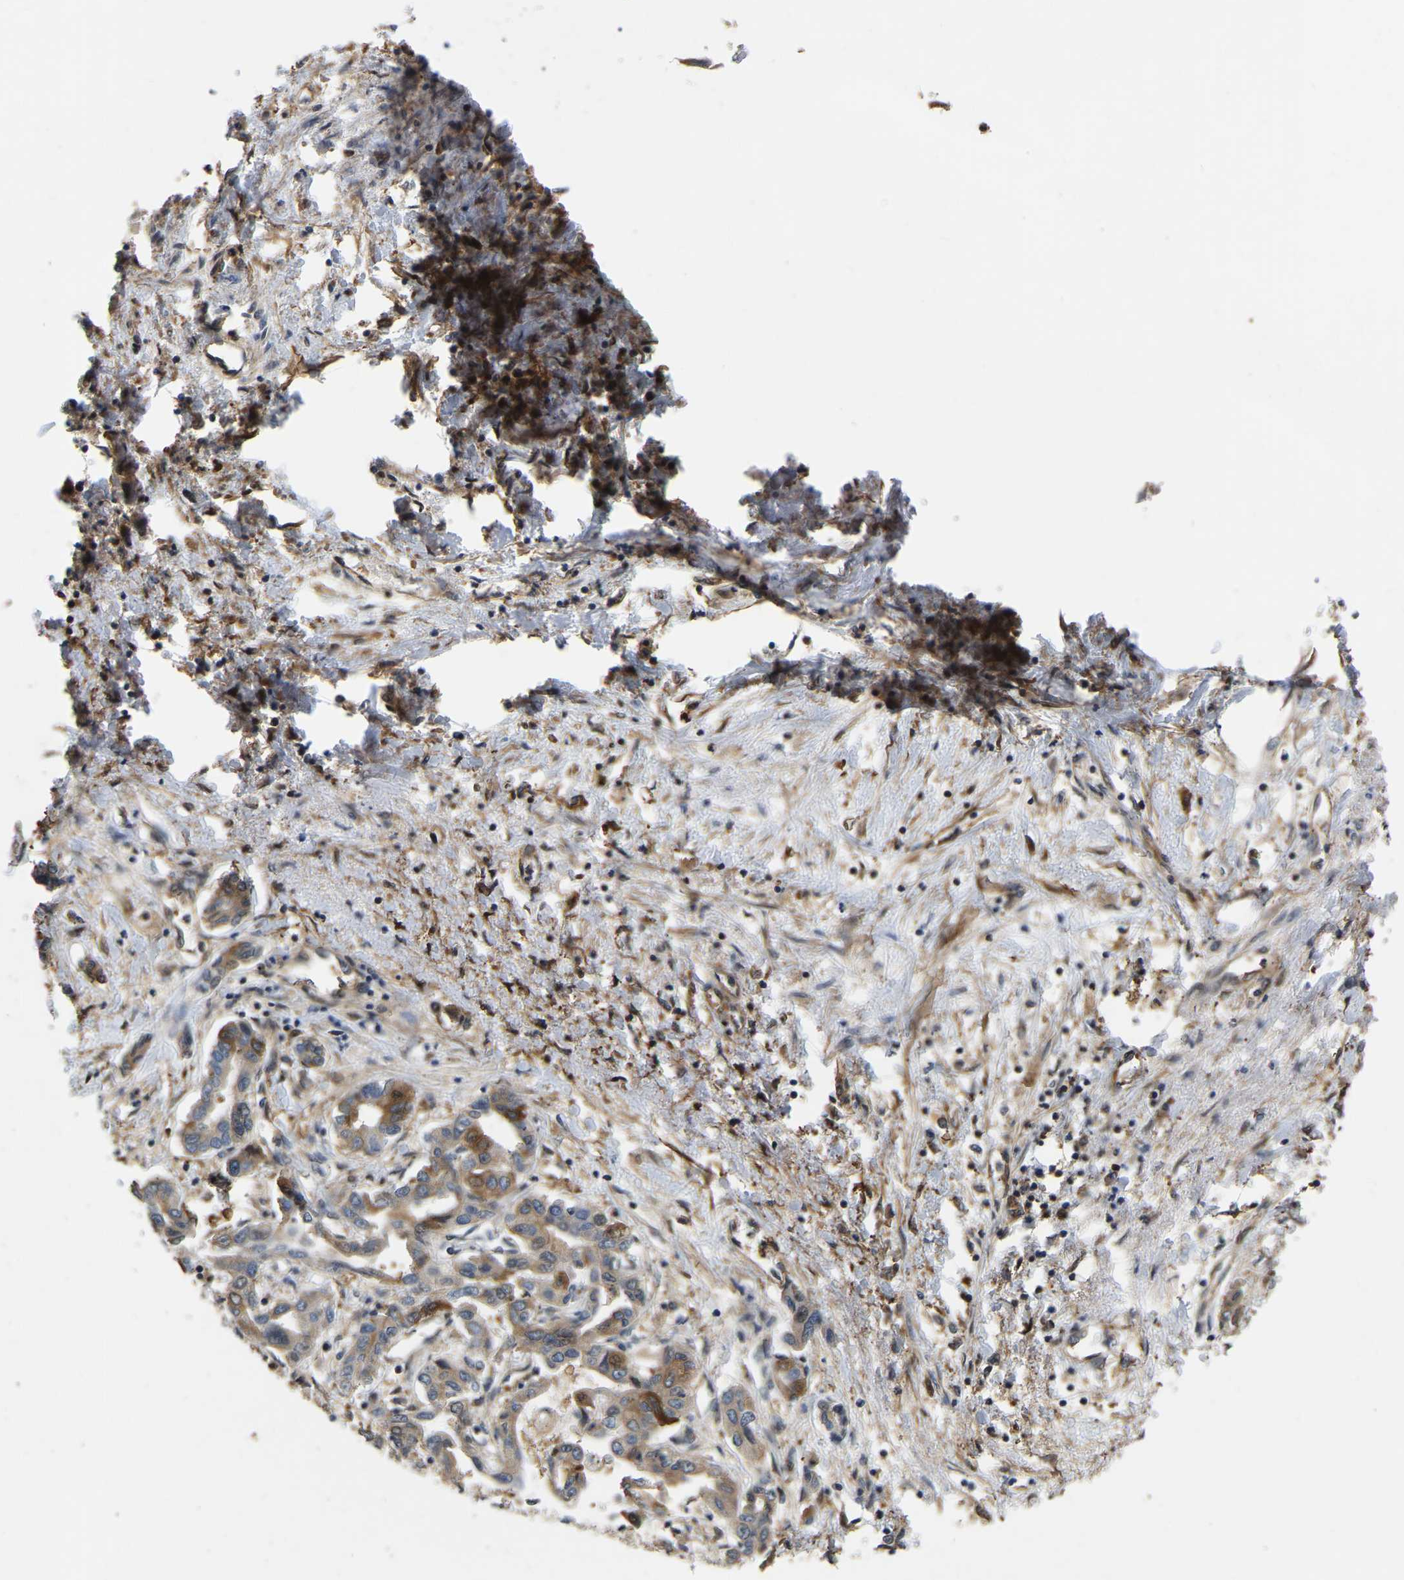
{"staining": {"intensity": "moderate", "quantity": ">75%", "location": "cytoplasmic/membranous"}, "tissue": "liver cancer", "cell_type": "Tumor cells", "image_type": "cancer", "snomed": [{"axis": "morphology", "description": "Cholangiocarcinoma"}, {"axis": "topography", "description": "Liver"}], "caption": "Cholangiocarcinoma (liver) stained for a protein displays moderate cytoplasmic/membranous positivity in tumor cells. (Brightfield microscopy of DAB IHC at high magnification).", "gene": "GARS1", "patient": {"sex": "male", "age": 59}}